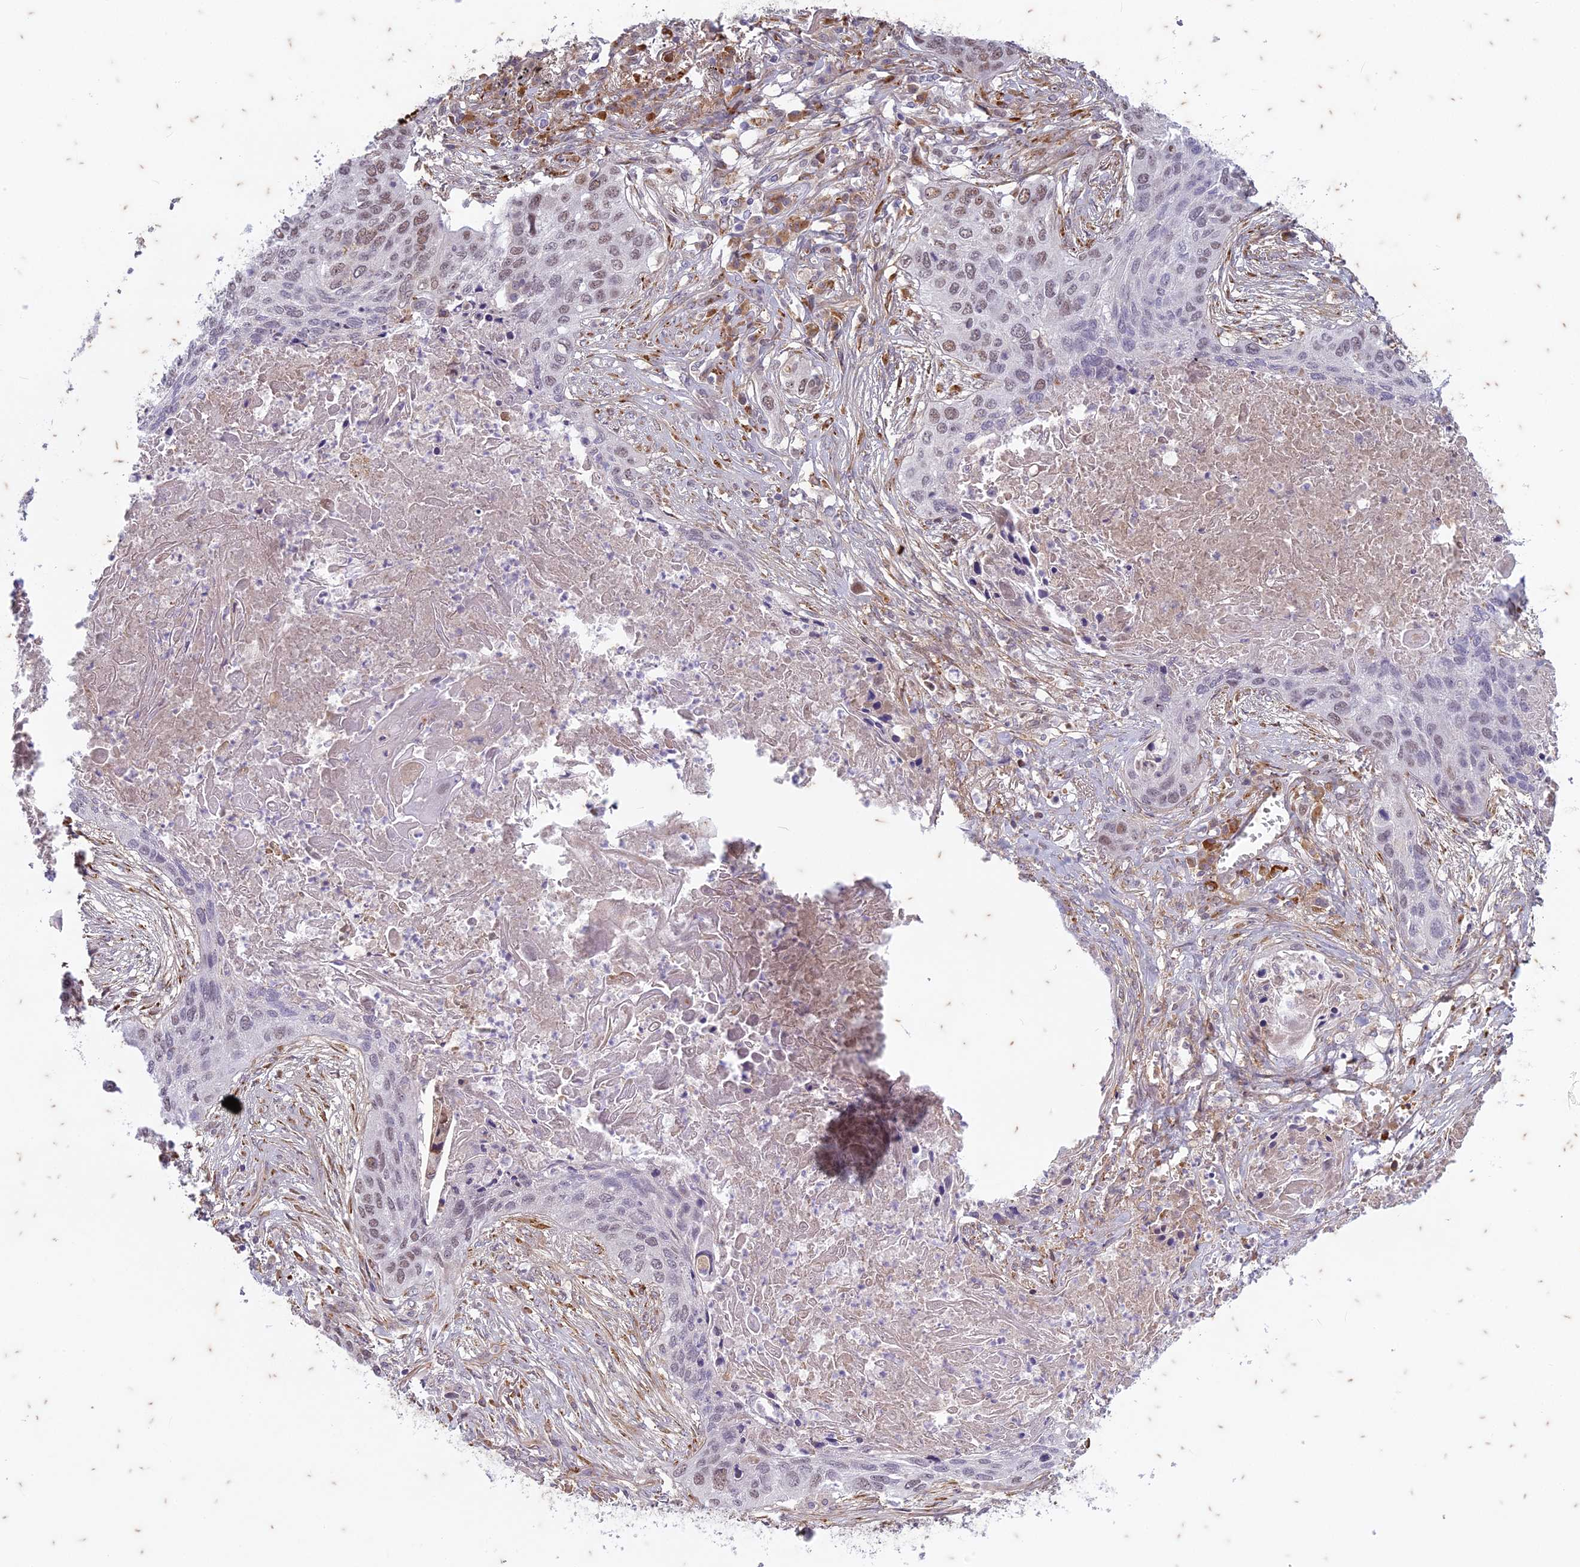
{"staining": {"intensity": "moderate", "quantity": "25%-75%", "location": "nuclear"}, "tissue": "lung cancer", "cell_type": "Tumor cells", "image_type": "cancer", "snomed": [{"axis": "morphology", "description": "Squamous cell carcinoma, NOS"}, {"axis": "topography", "description": "Lung"}], "caption": "Immunohistochemical staining of squamous cell carcinoma (lung) exhibits moderate nuclear protein staining in about 25%-75% of tumor cells. (Brightfield microscopy of DAB IHC at high magnification).", "gene": "PABPN1L", "patient": {"sex": "female", "age": 63}}